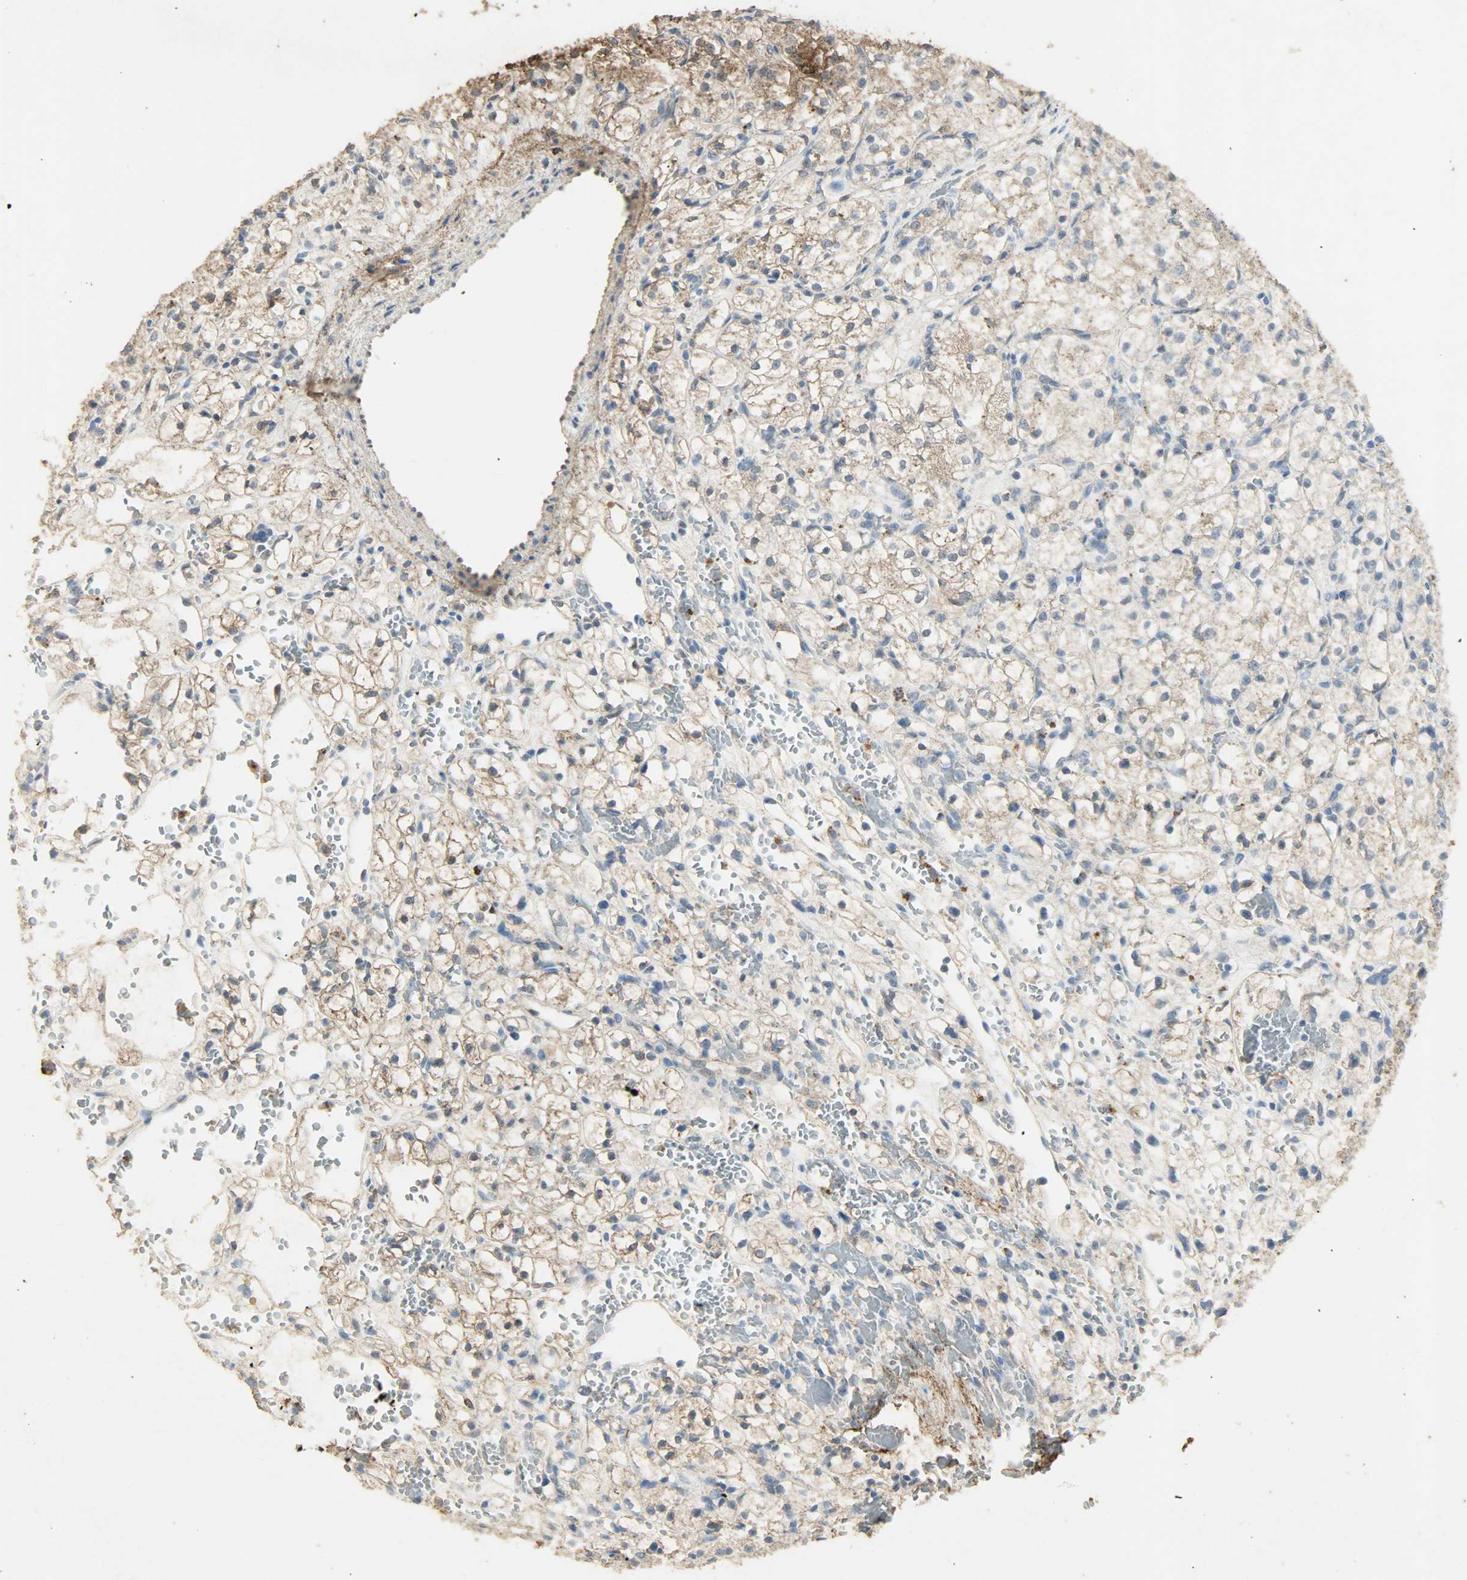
{"staining": {"intensity": "weak", "quantity": "25%-75%", "location": "cytoplasmic/membranous"}, "tissue": "renal cancer", "cell_type": "Tumor cells", "image_type": "cancer", "snomed": [{"axis": "morphology", "description": "Adenocarcinoma, NOS"}, {"axis": "topography", "description": "Kidney"}], "caption": "About 25%-75% of tumor cells in renal adenocarcinoma exhibit weak cytoplasmic/membranous protein staining as visualized by brown immunohistochemical staining.", "gene": "ASB9", "patient": {"sex": "female", "age": 60}}